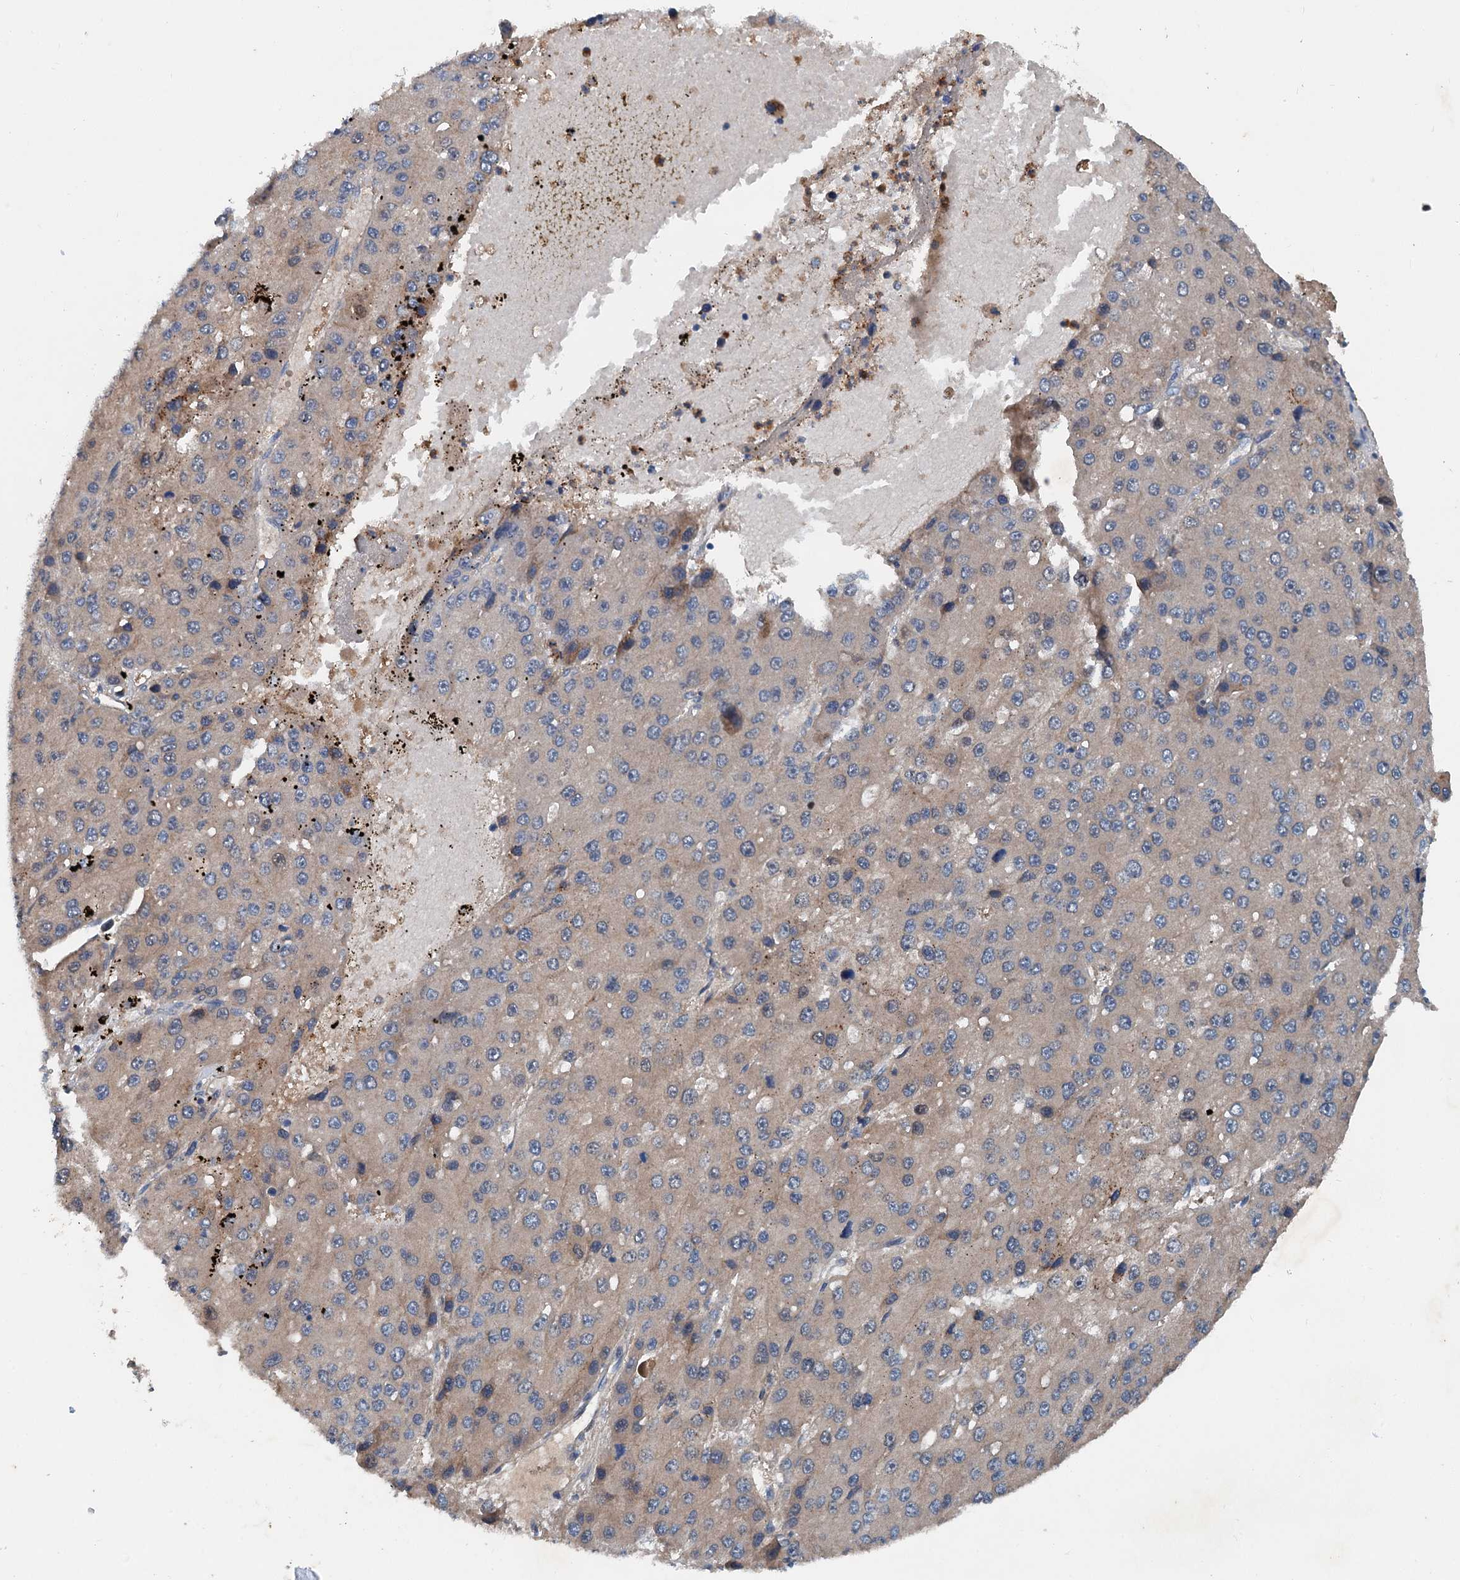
{"staining": {"intensity": "moderate", "quantity": "25%-75%", "location": "cytoplasmic/membranous"}, "tissue": "liver cancer", "cell_type": "Tumor cells", "image_type": "cancer", "snomed": [{"axis": "morphology", "description": "Carcinoma, Hepatocellular, NOS"}, {"axis": "topography", "description": "Liver"}], "caption": "Approximately 25%-75% of tumor cells in human liver cancer display moderate cytoplasmic/membranous protein staining as visualized by brown immunohistochemical staining.", "gene": "PDSS1", "patient": {"sex": "female", "age": 73}}